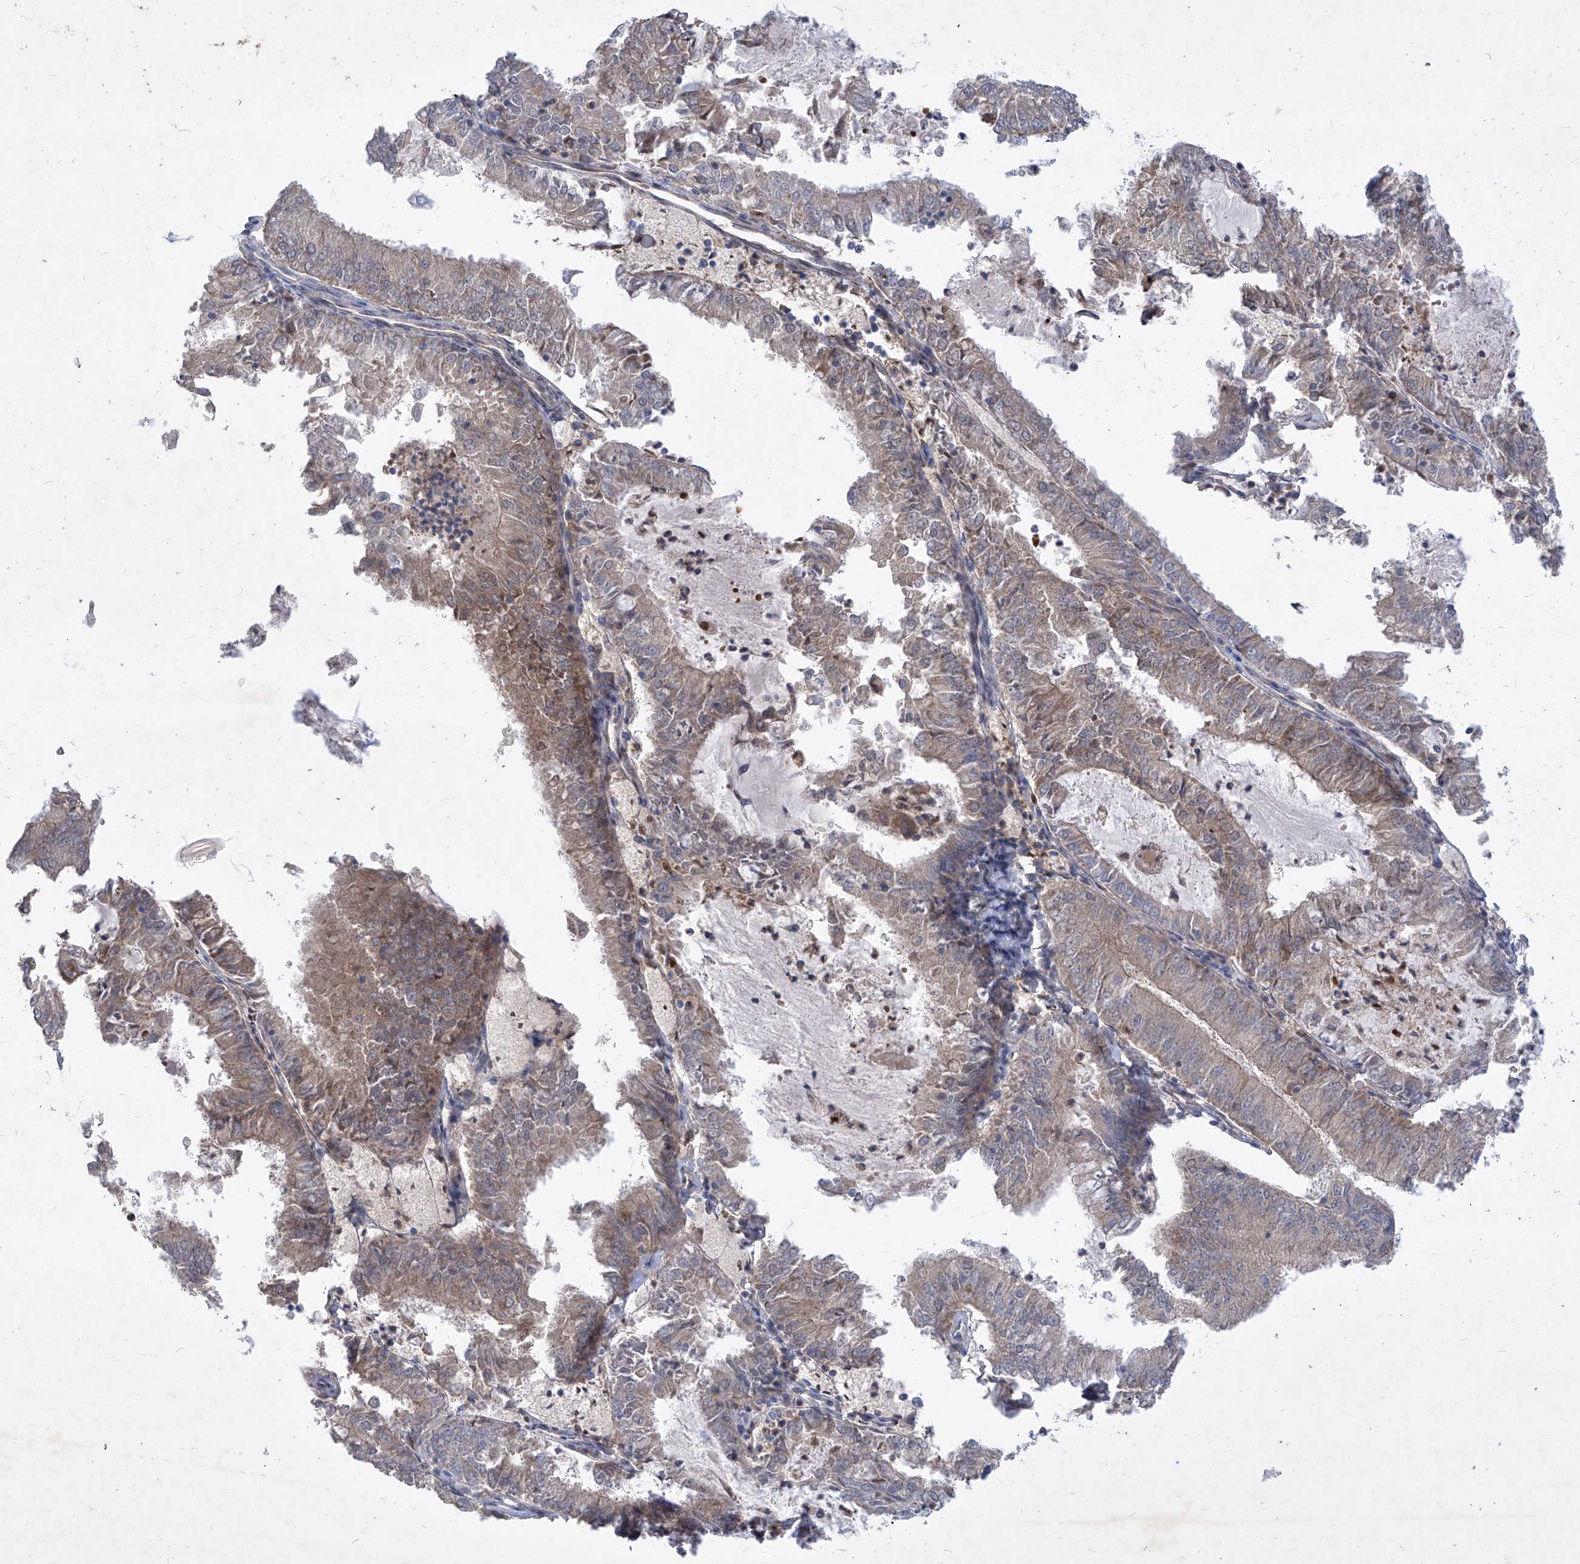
{"staining": {"intensity": "weak", "quantity": "25%-75%", "location": "cytoplasmic/membranous"}, "tissue": "endometrial cancer", "cell_type": "Tumor cells", "image_type": "cancer", "snomed": [{"axis": "morphology", "description": "Adenocarcinoma, NOS"}, {"axis": "topography", "description": "Endometrium"}], "caption": "A high-resolution image shows immunohistochemistry staining of adenocarcinoma (endometrial), which reveals weak cytoplasmic/membranous positivity in about 25%-75% of tumor cells.", "gene": "COQ3", "patient": {"sex": "female", "age": 57}}